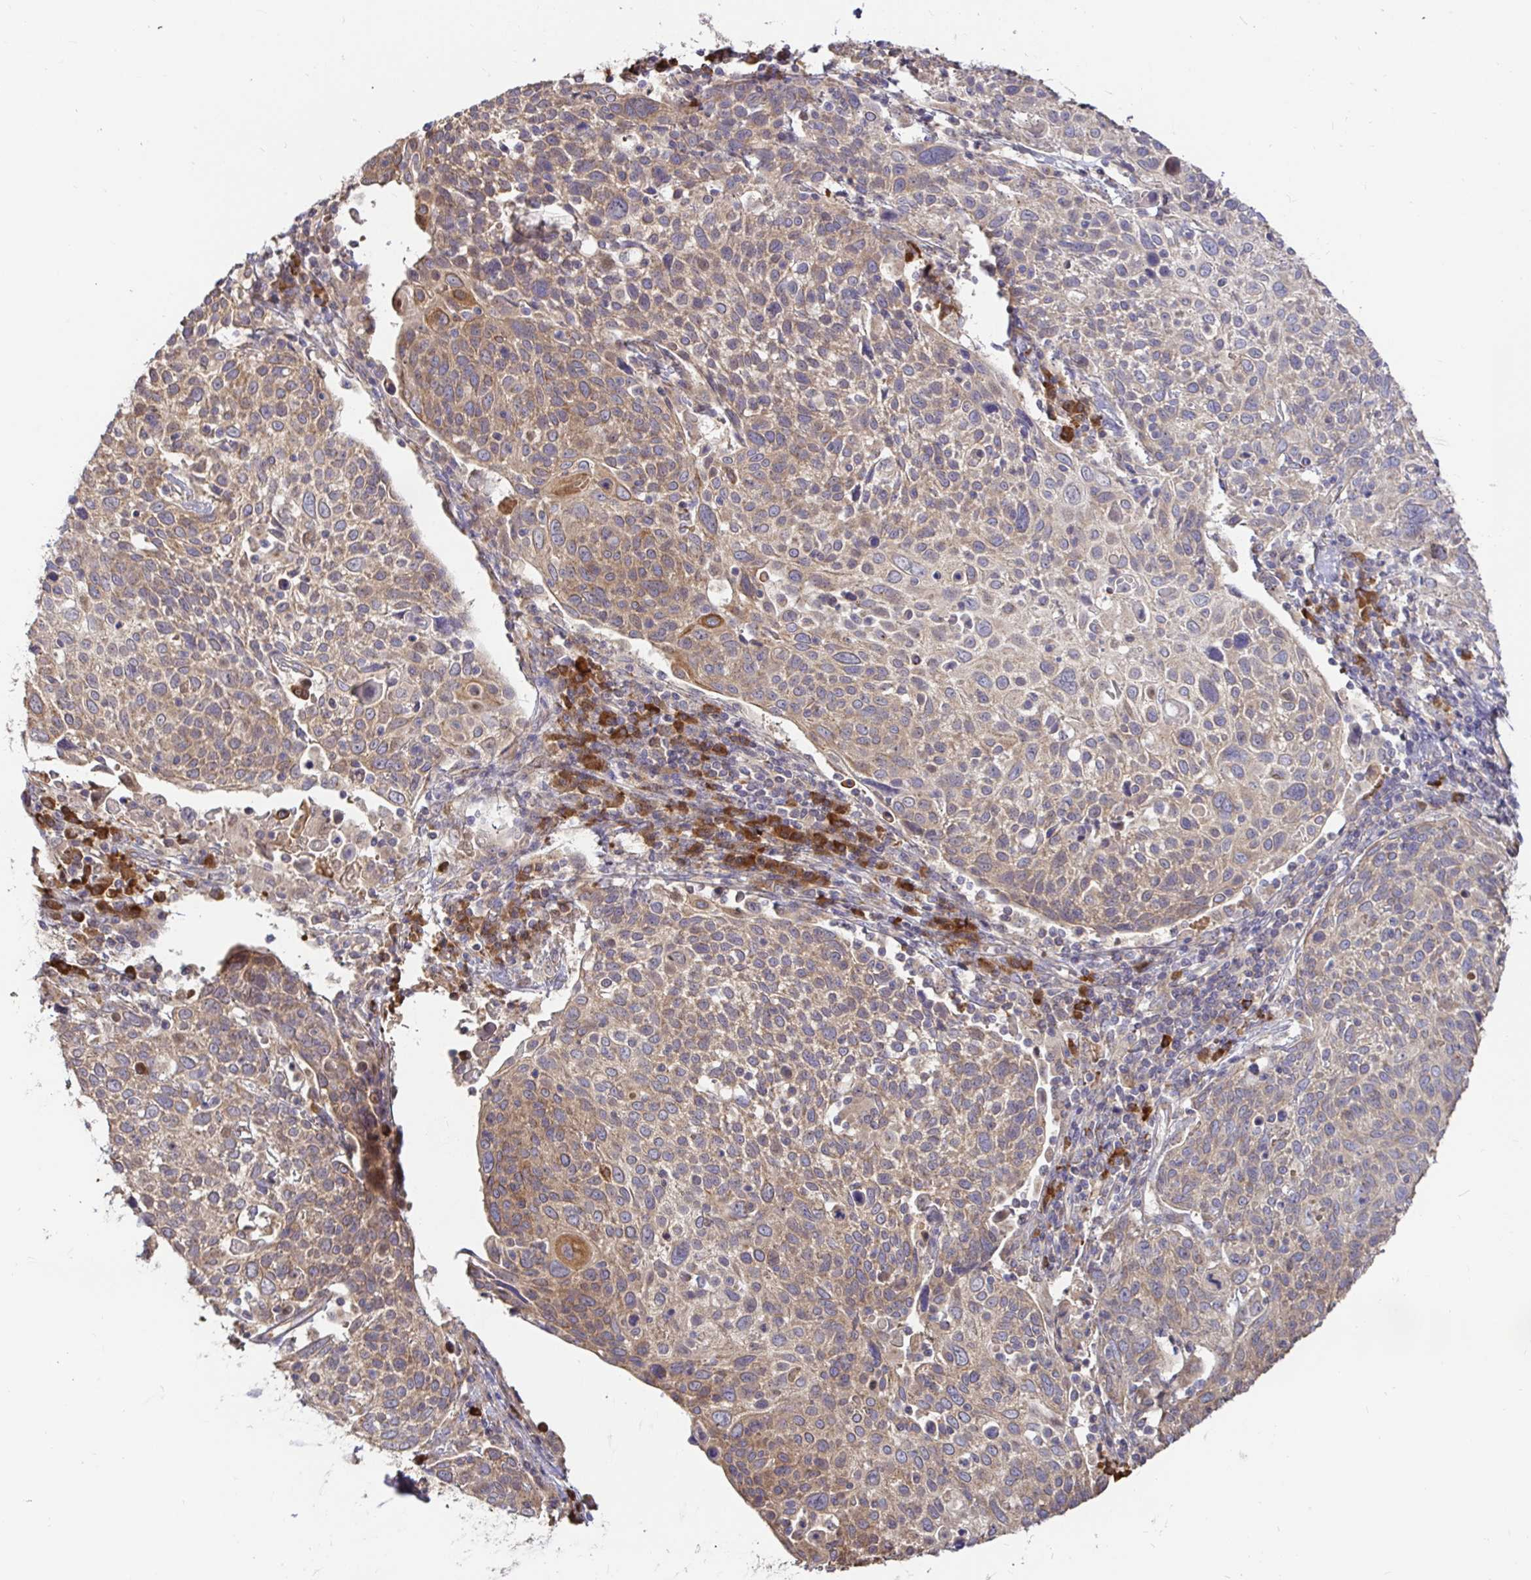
{"staining": {"intensity": "moderate", "quantity": ">75%", "location": "cytoplasmic/membranous"}, "tissue": "cervical cancer", "cell_type": "Tumor cells", "image_type": "cancer", "snomed": [{"axis": "morphology", "description": "Squamous cell carcinoma, NOS"}, {"axis": "topography", "description": "Cervix"}], "caption": "Tumor cells exhibit medium levels of moderate cytoplasmic/membranous expression in about >75% of cells in cervical squamous cell carcinoma. The protein is shown in brown color, while the nuclei are stained blue.", "gene": "ELP1", "patient": {"sex": "female", "age": 61}}